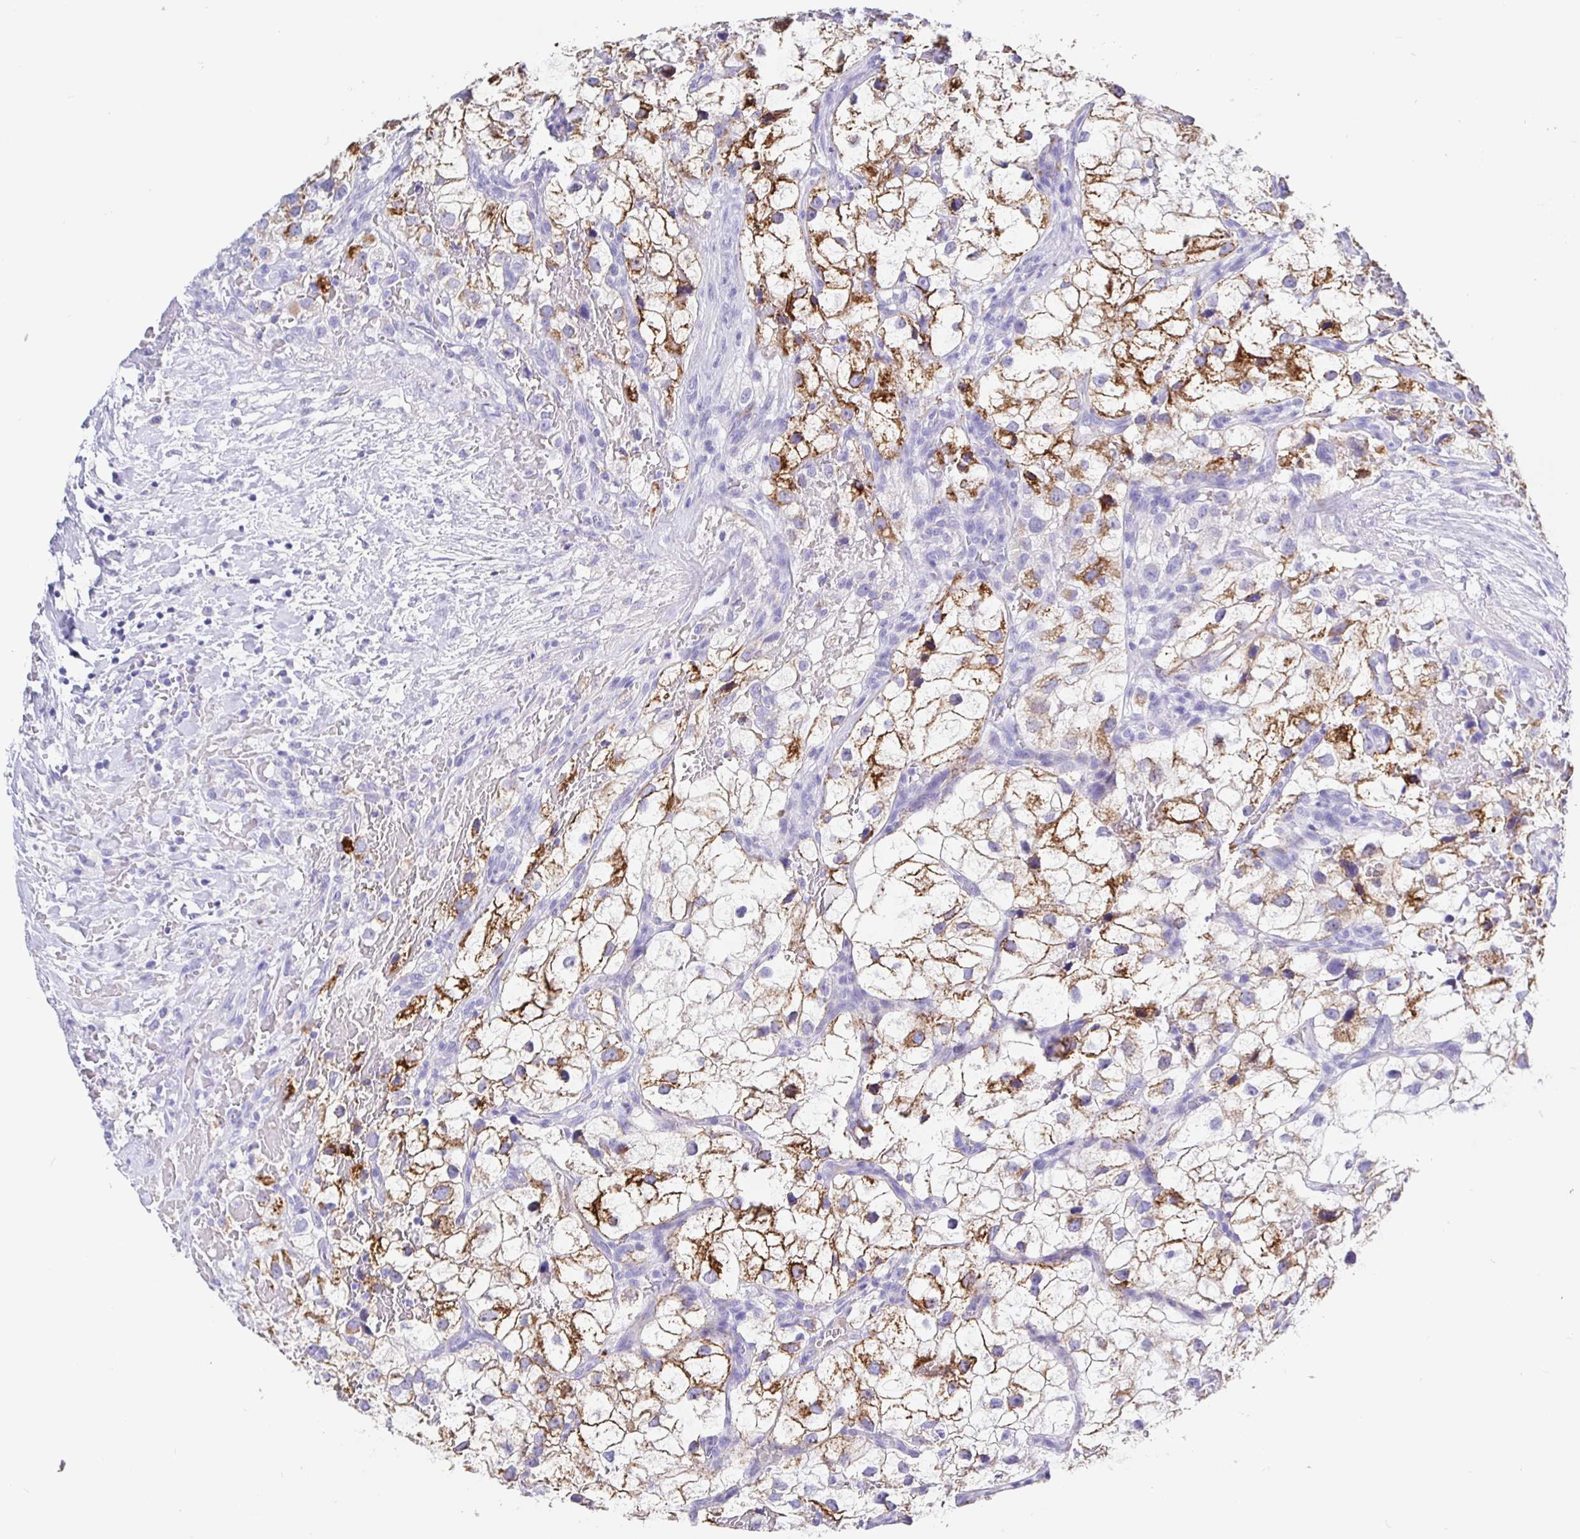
{"staining": {"intensity": "strong", "quantity": "25%-75%", "location": "cytoplasmic/membranous"}, "tissue": "renal cancer", "cell_type": "Tumor cells", "image_type": "cancer", "snomed": [{"axis": "morphology", "description": "Adenocarcinoma, NOS"}, {"axis": "topography", "description": "Kidney"}], "caption": "Protein staining by immunohistochemistry (IHC) exhibits strong cytoplasmic/membranous staining in approximately 25%-75% of tumor cells in renal cancer.", "gene": "MAOA", "patient": {"sex": "male", "age": 59}}